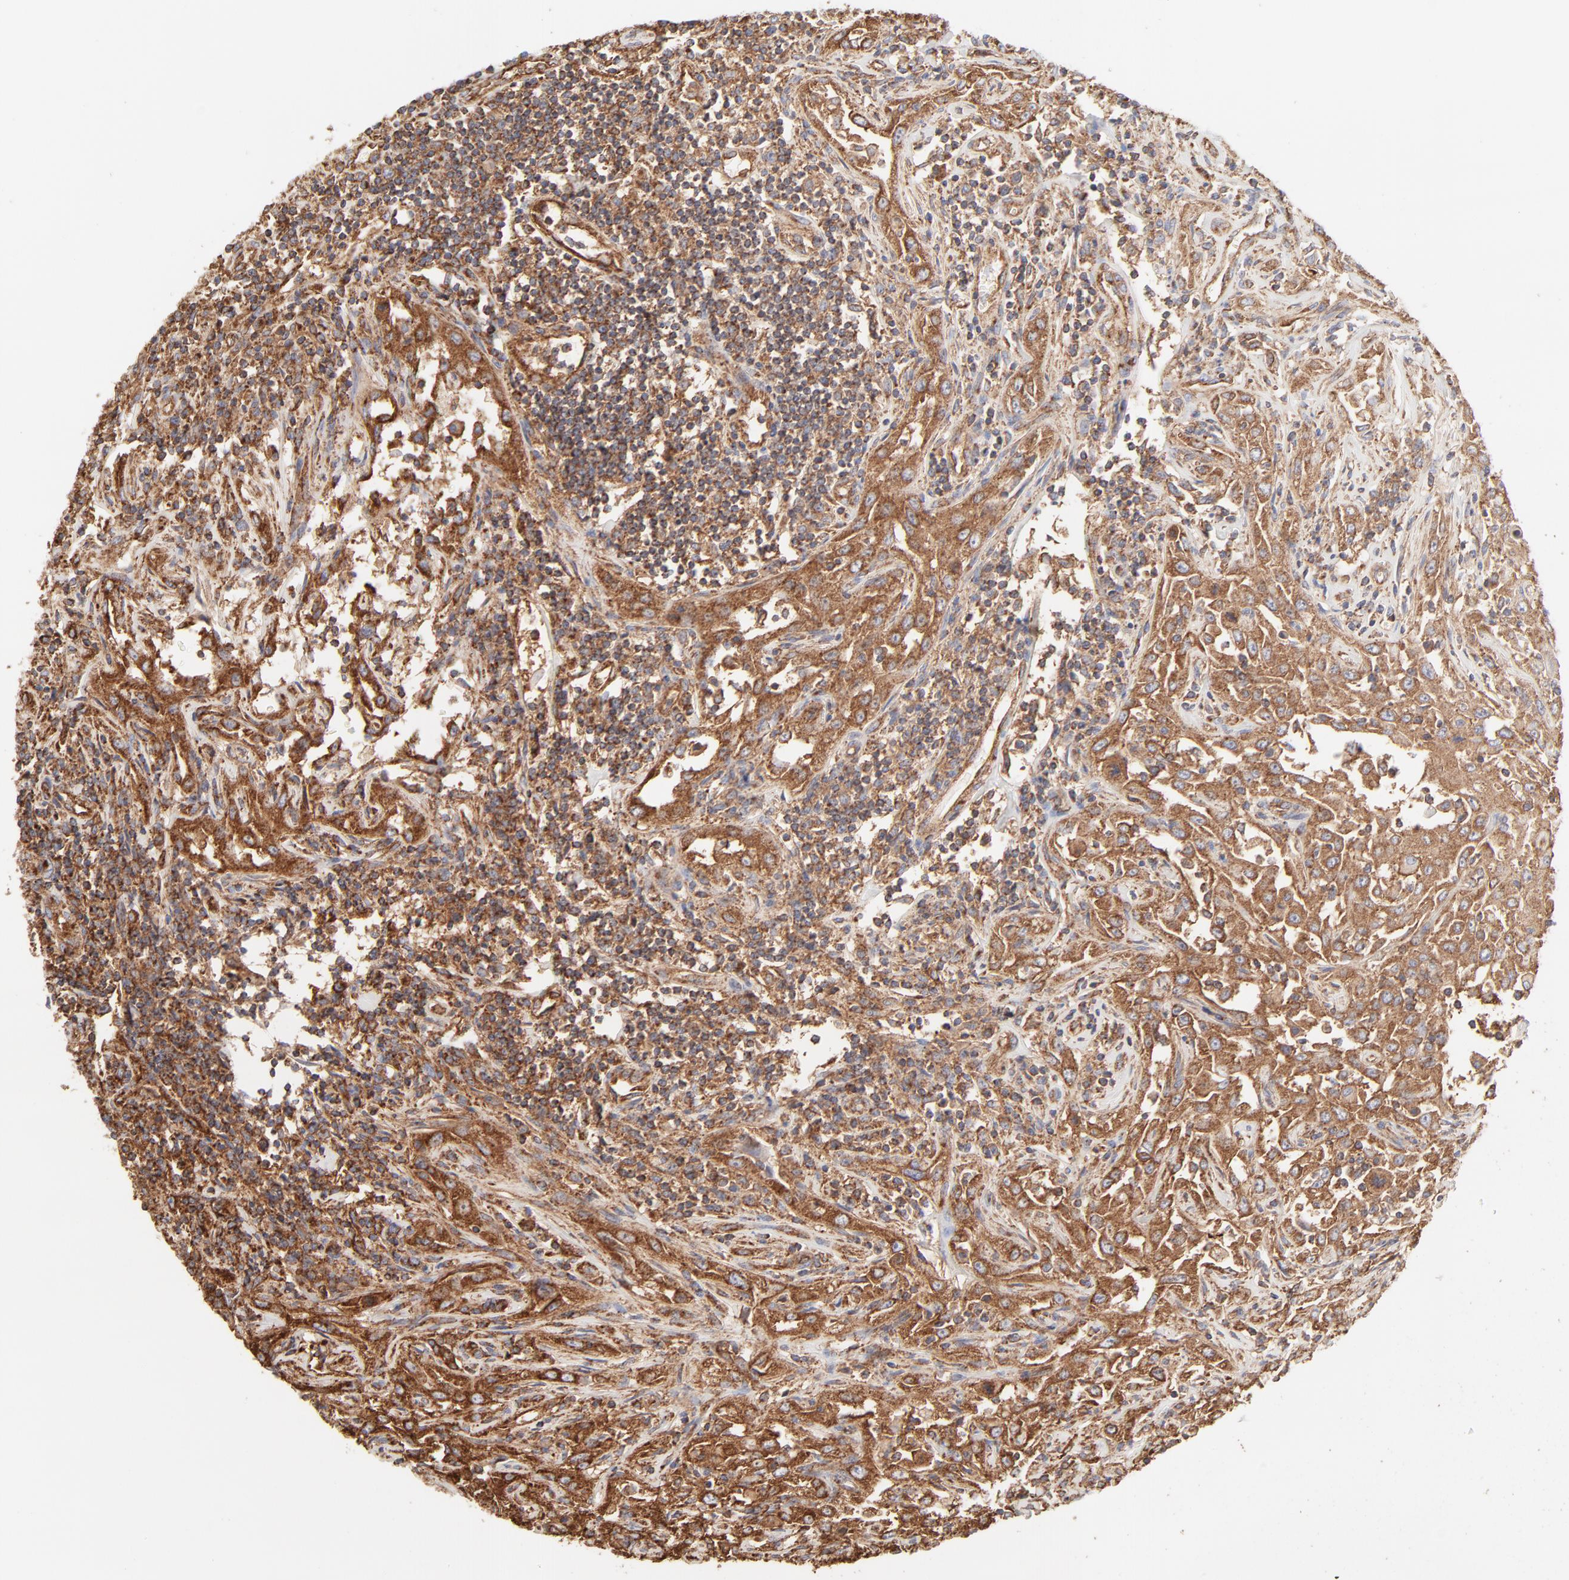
{"staining": {"intensity": "strong", "quantity": ">75%", "location": "cytoplasmic/membranous"}, "tissue": "head and neck cancer", "cell_type": "Tumor cells", "image_type": "cancer", "snomed": [{"axis": "morphology", "description": "Squamous cell carcinoma, NOS"}, {"axis": "topography", "description": "Oral tissue"}, {"axis": "topography", "description": "Head-Neck"}], "caption": "Immunohistochemistry of human head and neck cancer demonstrates high levels of strong cytoplasmic/membranous staining in approximately >75% of tumor cells.", "gene": "CLTB", "patient": {"sex": "female", "age": 76}}